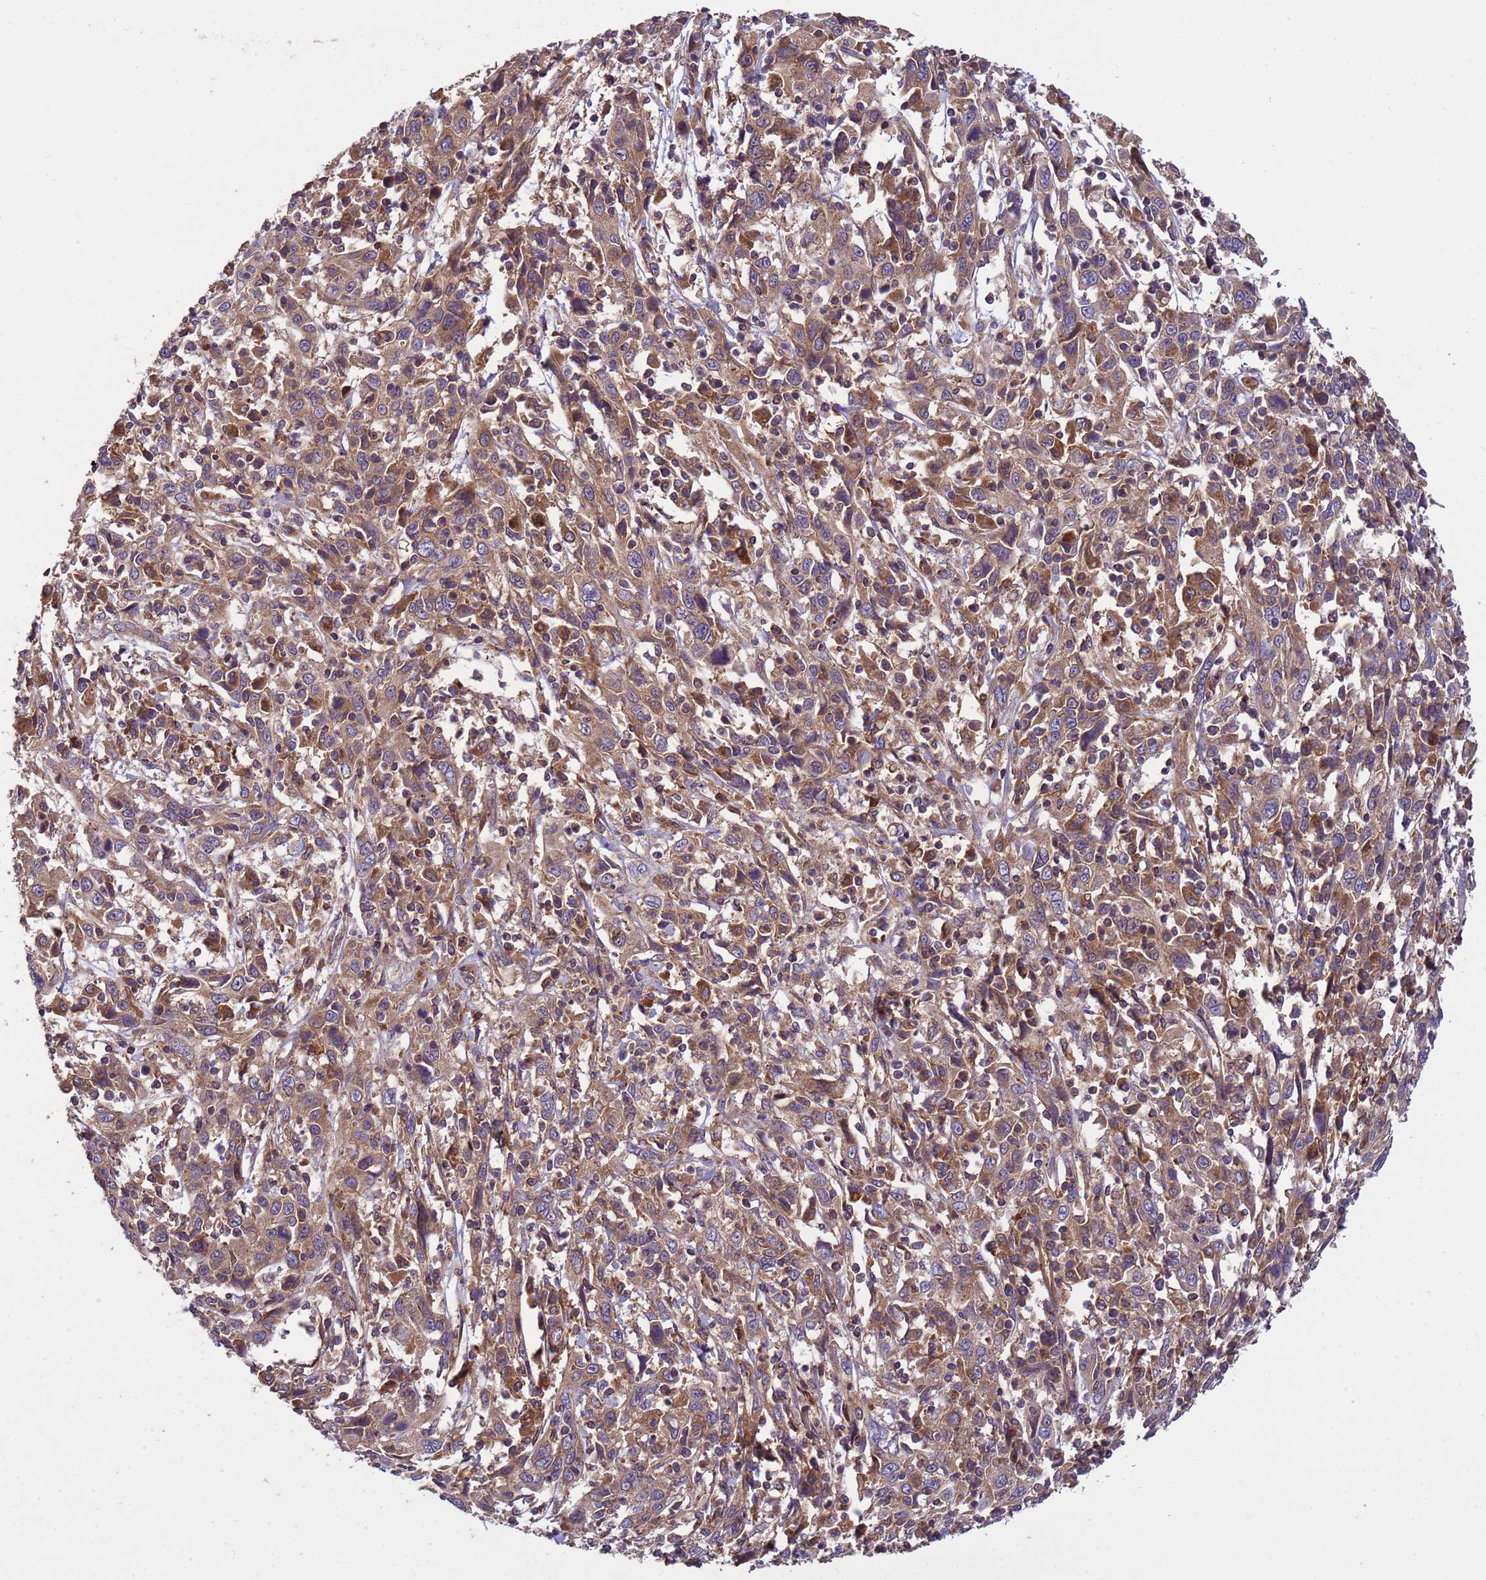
{"staining": {"intensity": "moderate", "quantity": ">75%", "location": "cytoplasmic/membranous"}, "tissue": "cervical cancer", "cell_type": "Tumor cells", "image_type": "cancer", "snomed": [{"axis": "morphology", "description": "Squamous cell carcinoma, NOS"}, {"axis": "topography", "description": "Cervix"}], "caption": "DAB (3,3'-diaminobenzidine) immunohistochemical staining of cervical squamous cell carcinoma shows moderate cytoplasmic/membranous protein expression in approximately >75% of tumor cells.", "gene": "RAB10", "patient": {"sex": "female", "age": 46}}